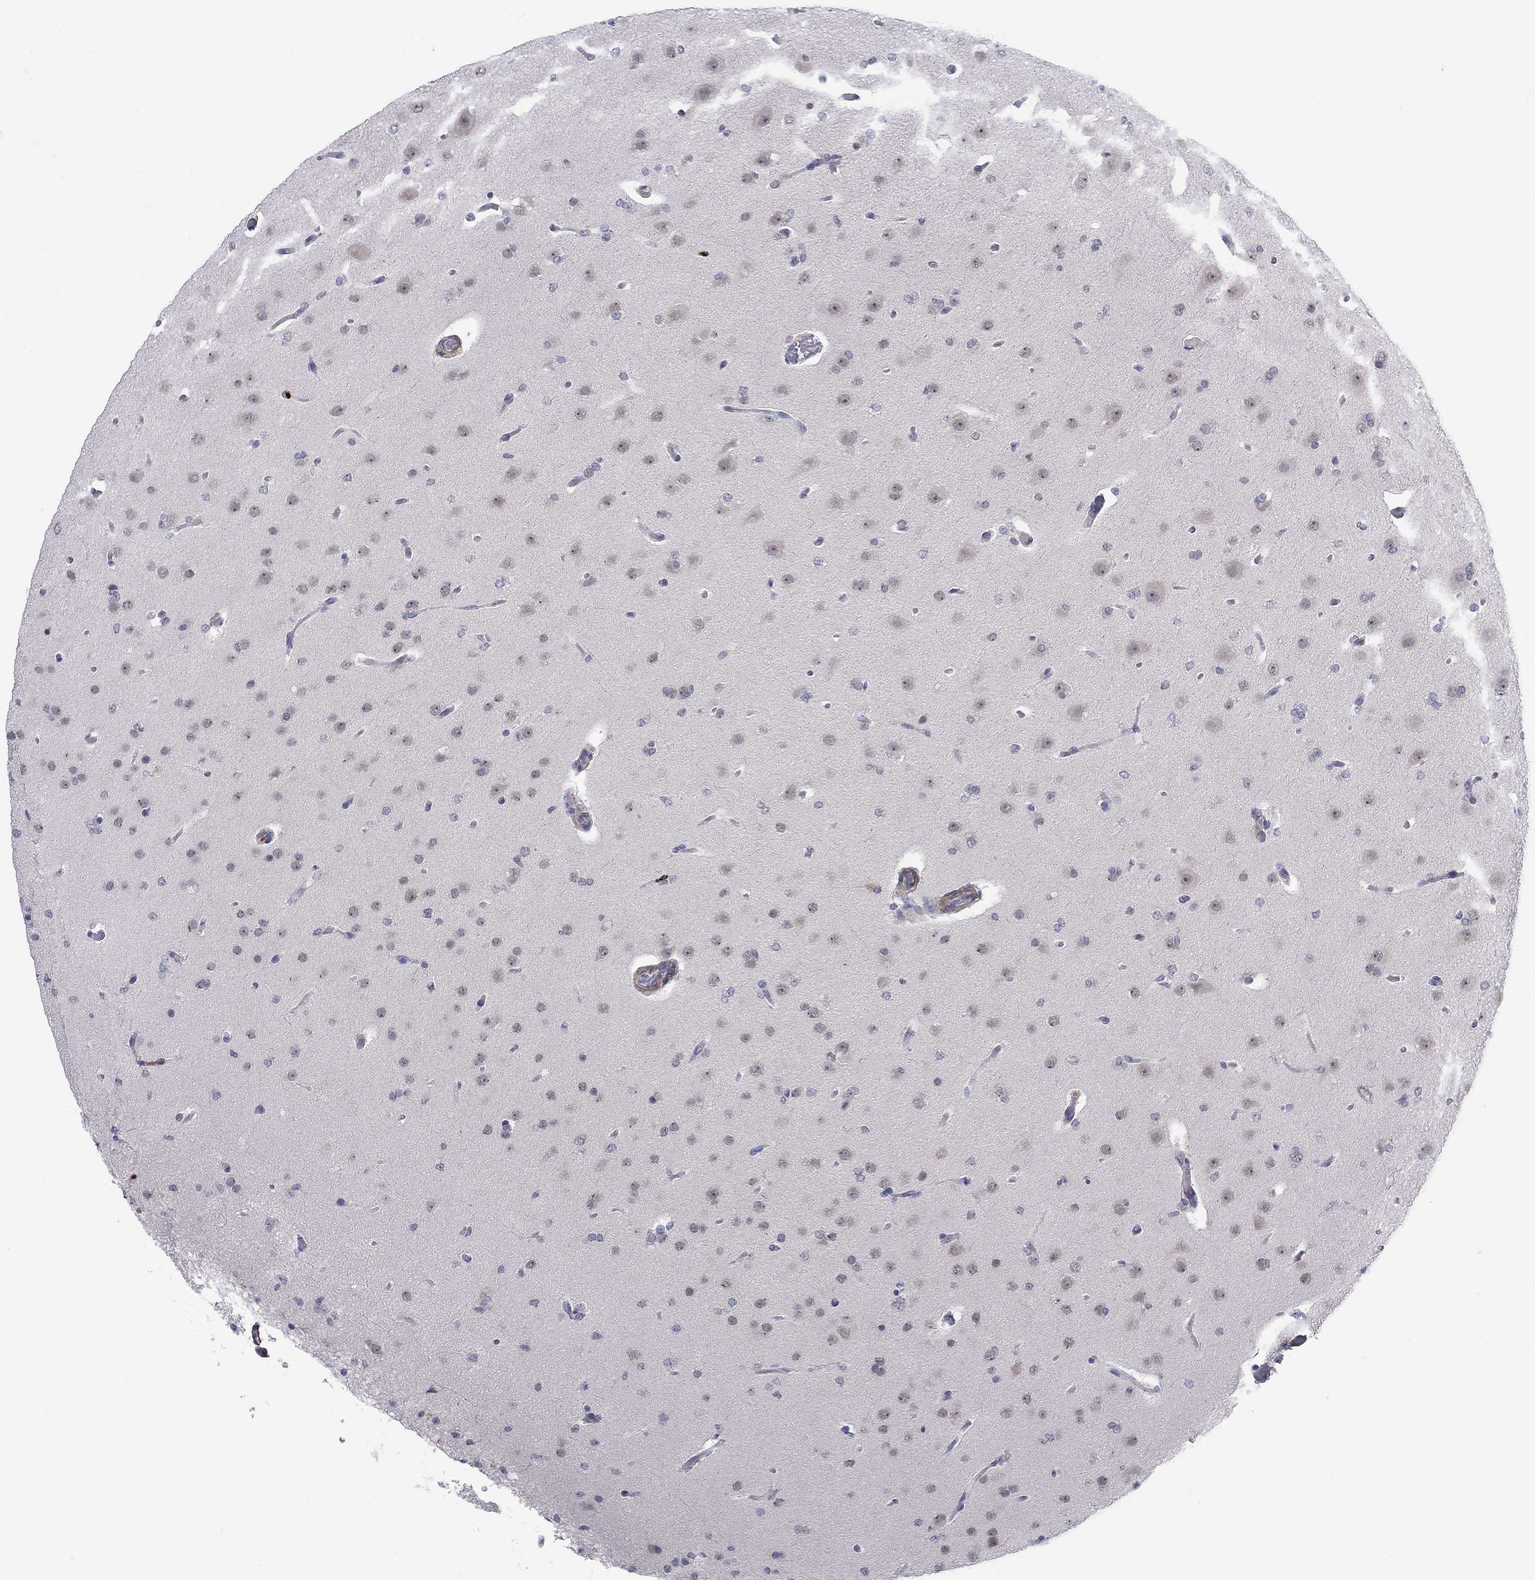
{"staining": {"intensity": "negative", "quantity": "none", "location": "none"}, "tissue": "glioma", "cell_type": "Tumor cells", "image_type": "cancer", "snomed": [{"axis": "morphology", "description": "Glioma, malignant, Low grade"}, {"axis": "topography", "description": "Brain"}], "caption": "This photomicrograph is of glioma stained with immunohistochemistry to label a protein in brown with the nuclei are counter-stained blue. There is no staining in tumor cells.", "gene": "MTRFR", "patient": {"sex": "male", "age": 41}}